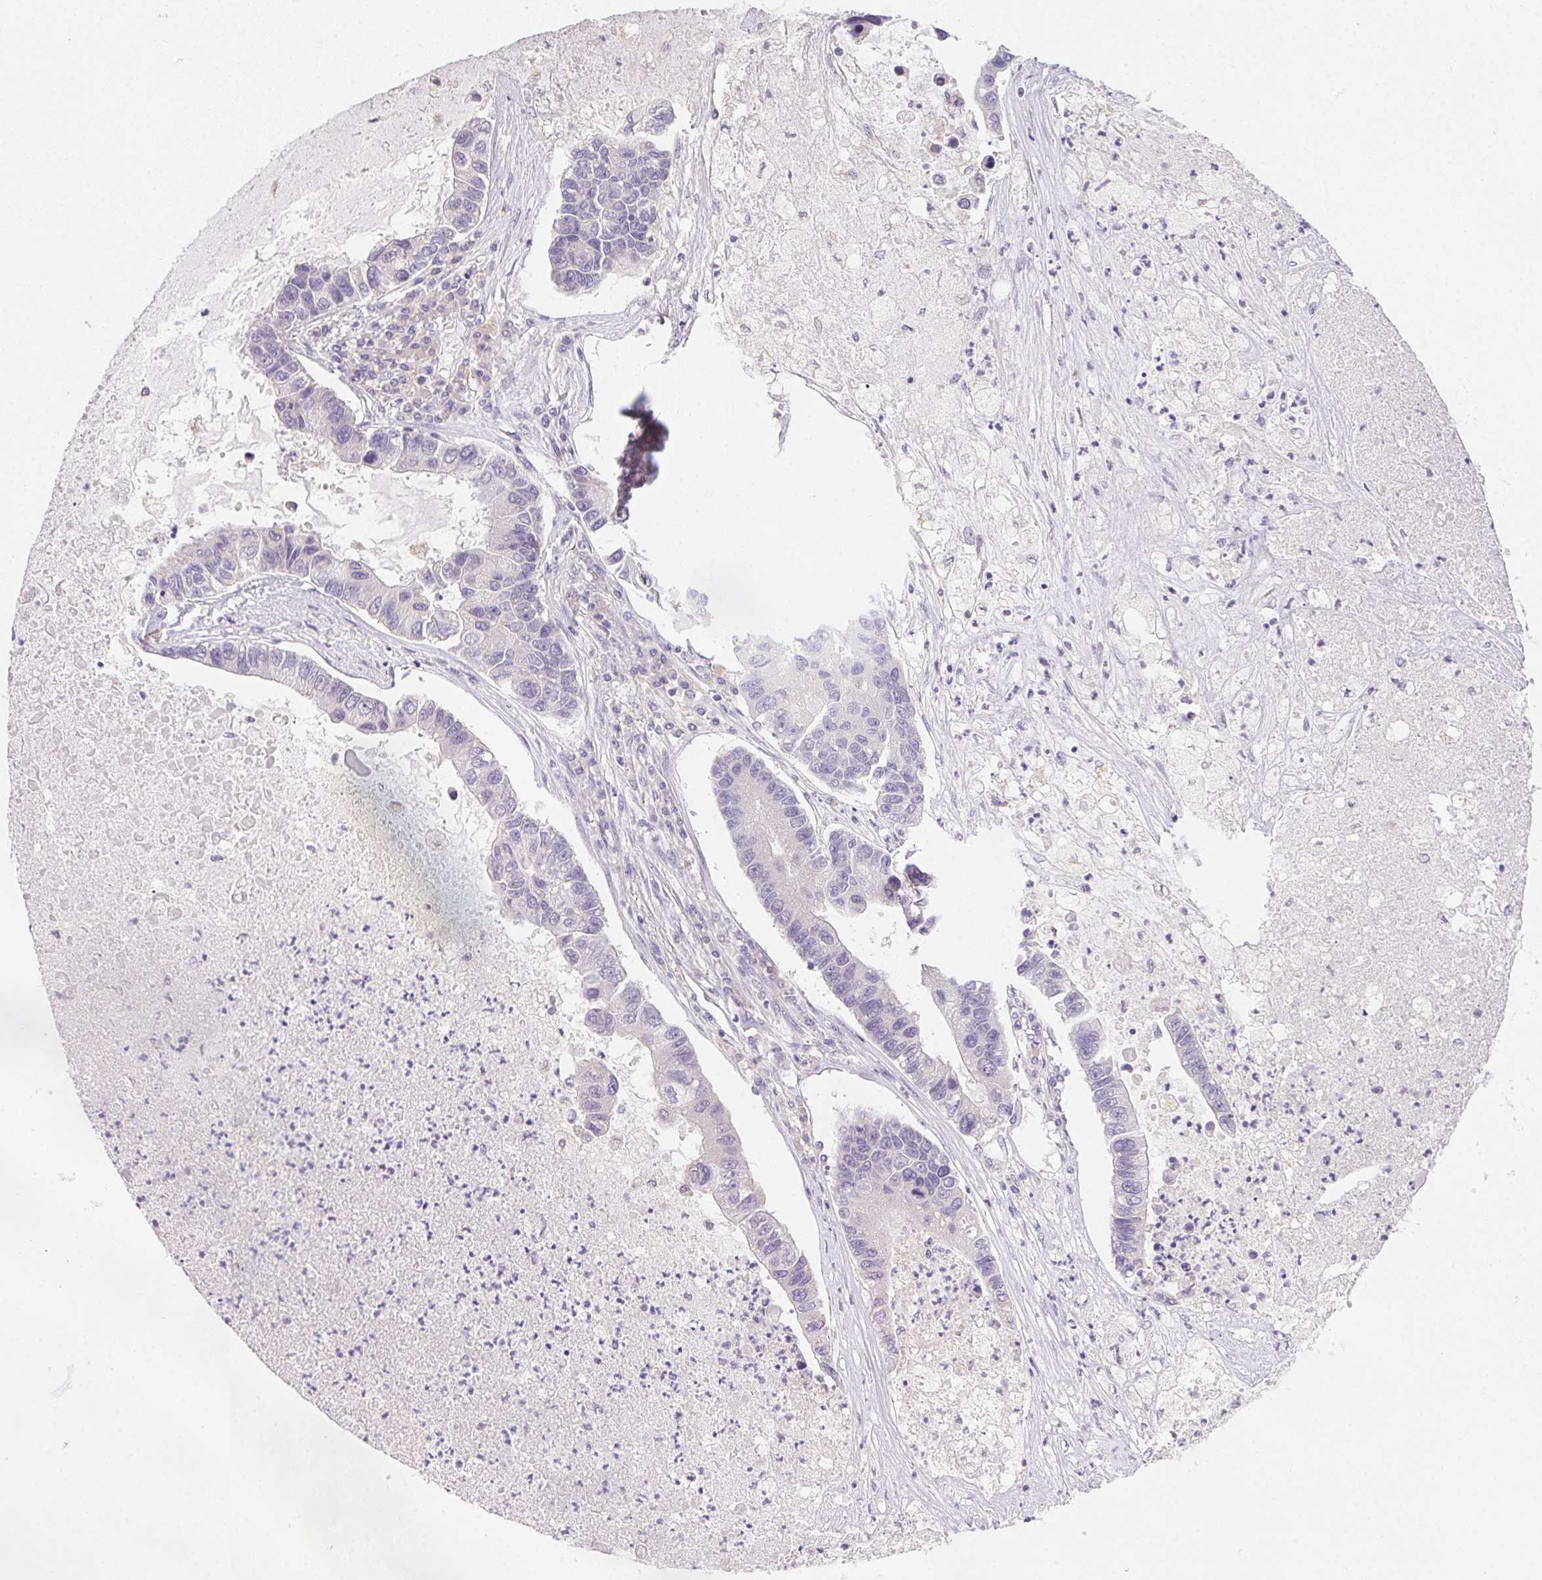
{"staining": {"intensity": "negative", "quantity": "none", "location": "none"}, "tissue": "lung cancer", "cell_type": "Tumor cells", "image_type": "cancer", "snomed": [{"axis": "morphology", "description": "Adenocarcinoma, NOS"}, {"axis": "topography", "description": "Bronchus"}, {"axis": "topography", "description": "Lung"}], "caption": "Immunohistochemistry micrograph of neoplastic tissue: lung cancer (adenocarcinoma) stained with DAB displays no significant protein staining in tumor cells.", "gene": "SLC6A18", "patient": {"sex": "female", "age": 51}}